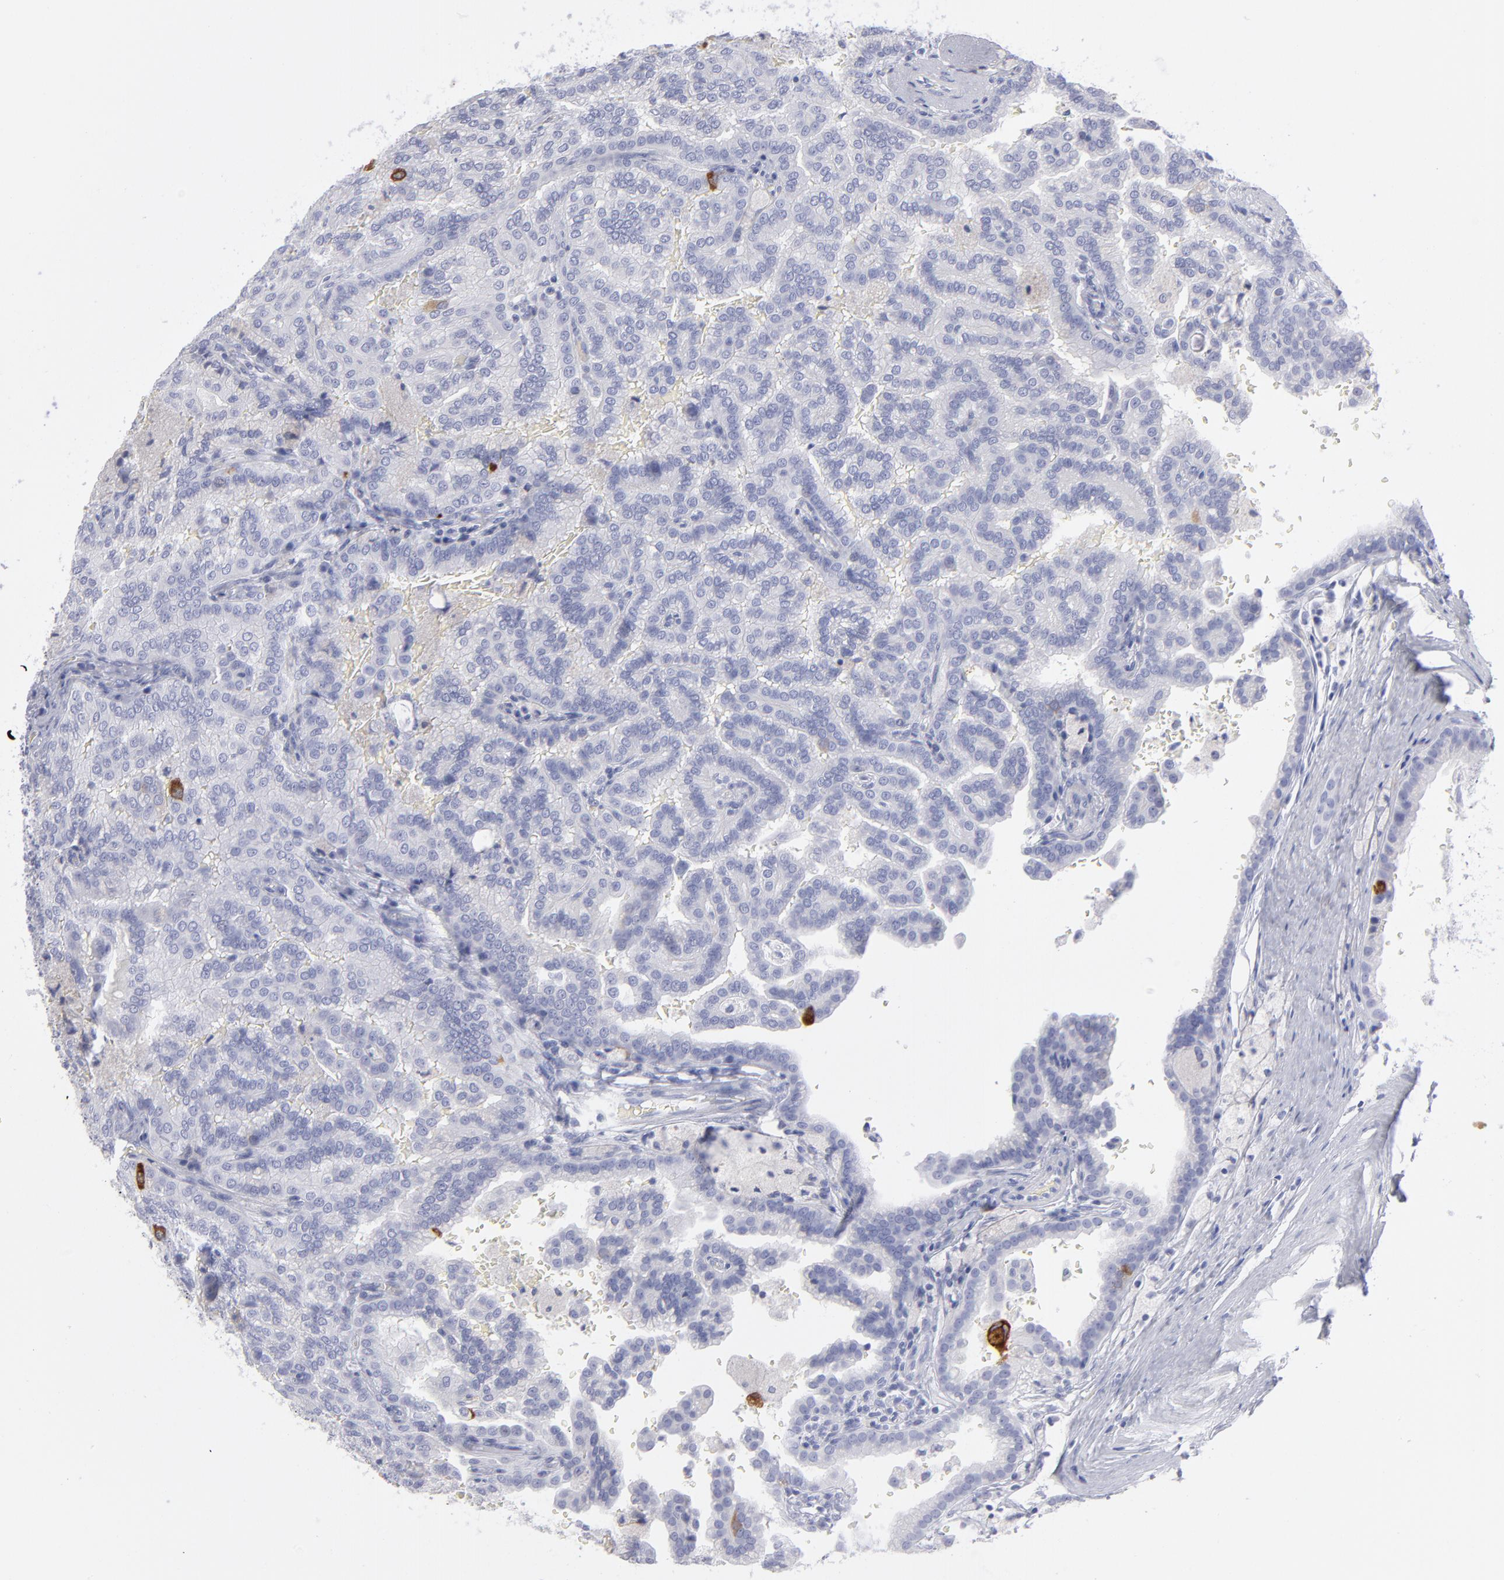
{"staining": {"intensity": "strong", "quantity": "<25%", "location": "cytoplasmic/membranous"}, "tissue": "renal cancer", "cell_type": "Tumor cells", "image_type": "cancer", "snomed": [{"axis": "morphology", "description": "Adenocarcinoma, NOS"}, {"axis": "topography", "description": "Kidney"}], "caption": "Protein staining of adenocarcinoma (renal) tissue exhibits strong cytoplasmic/membranous expression in about <25% of tumor cells.", "gene": "CCNB1", "patient": {"sex": "male", "age": 61}}